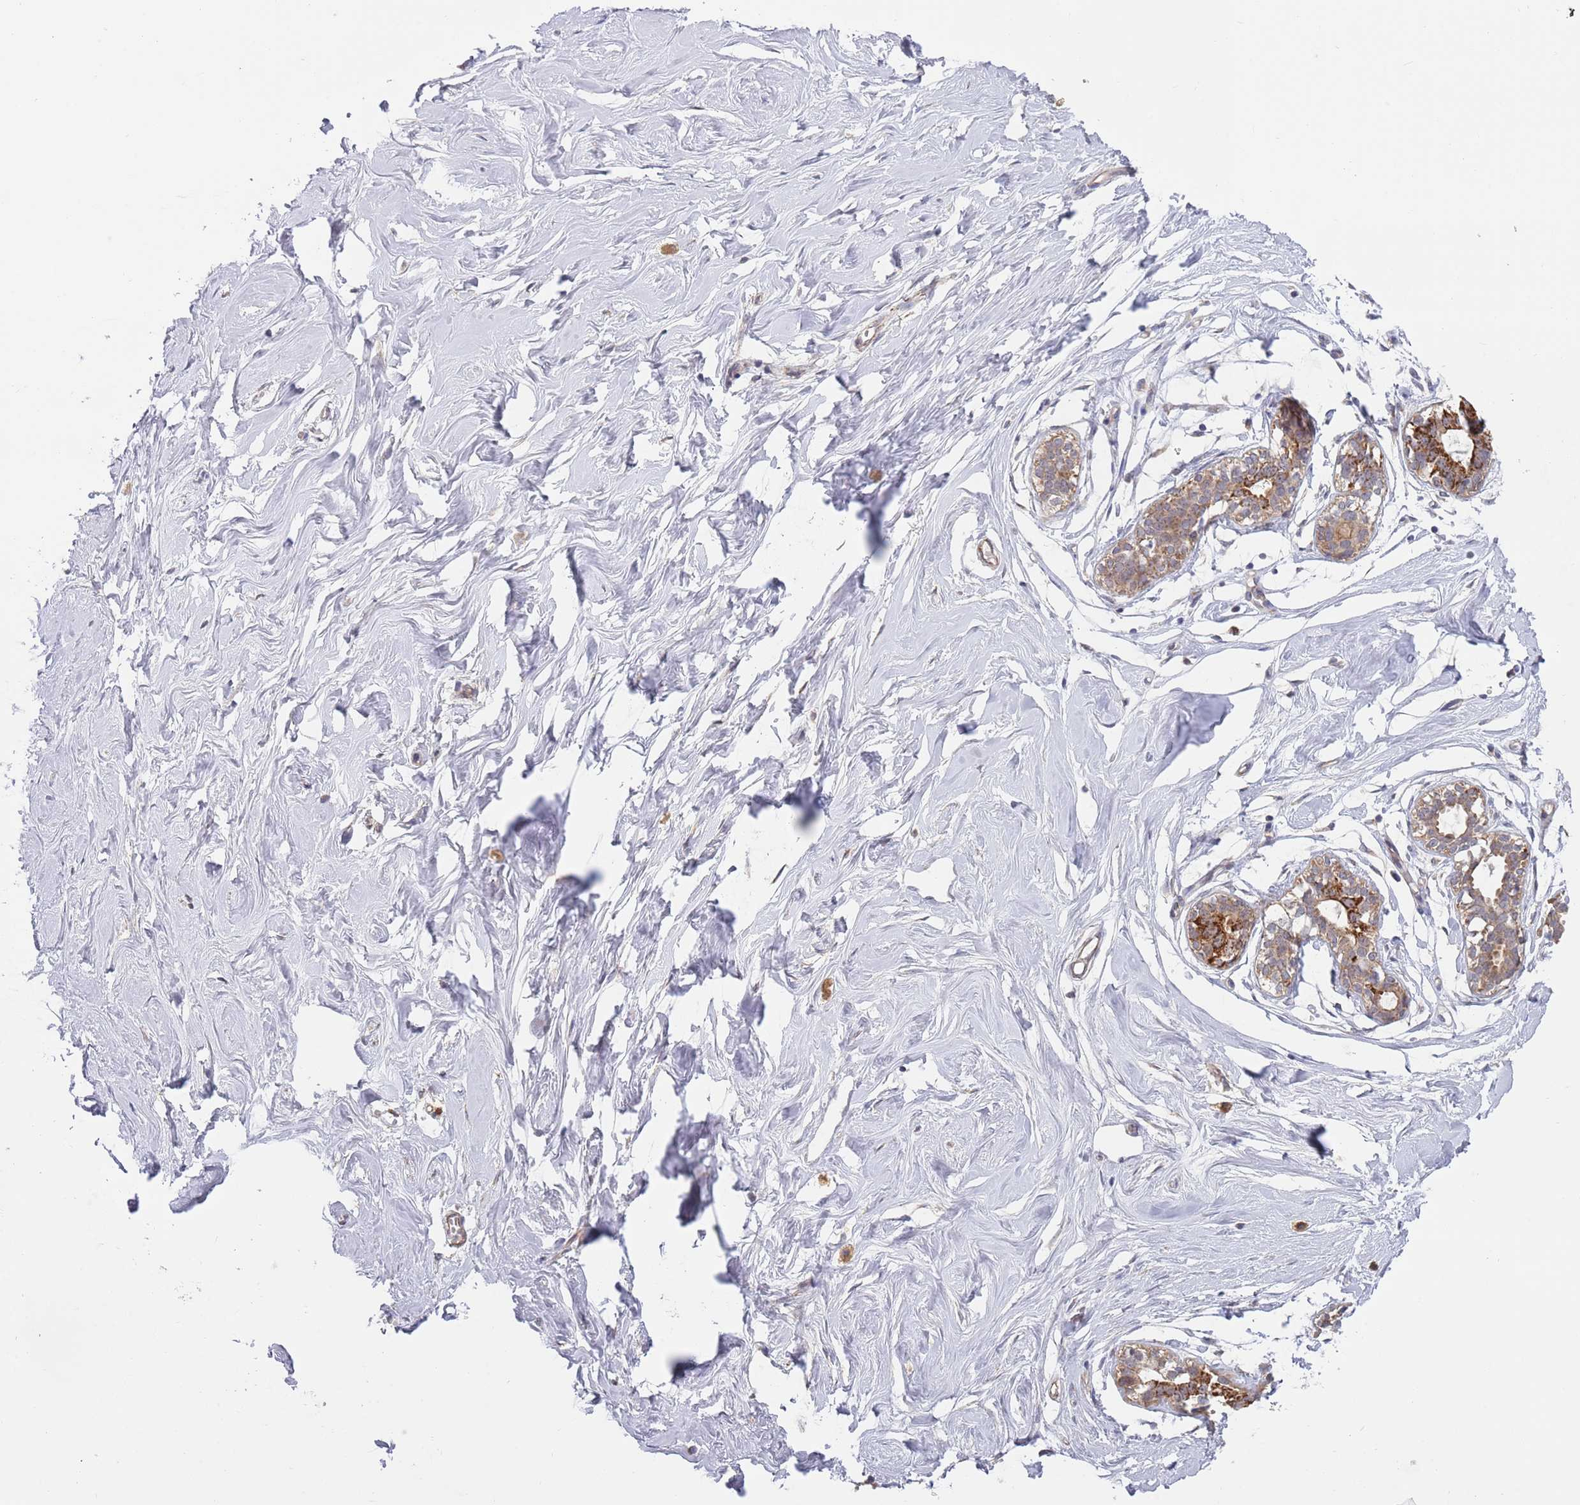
{"staining": {"intensity": "negative", "quantity": "none", "location": "none"}, "tissue": "breast", "cell_type": "Adipocytes", "image_type": "normal", "snomed": [{"axis": "morphology", "description": "Normal tissue, NOS"}, {"axis": "morphology", "description": "Adenoma, NOS"}, {"axis": "topography", "description": "Breast"}], "caption": "The image displays no significant staining in adipocytes of breast.", "gene": "UQCC3", "patient": {"sex": "female", "age": 23}}